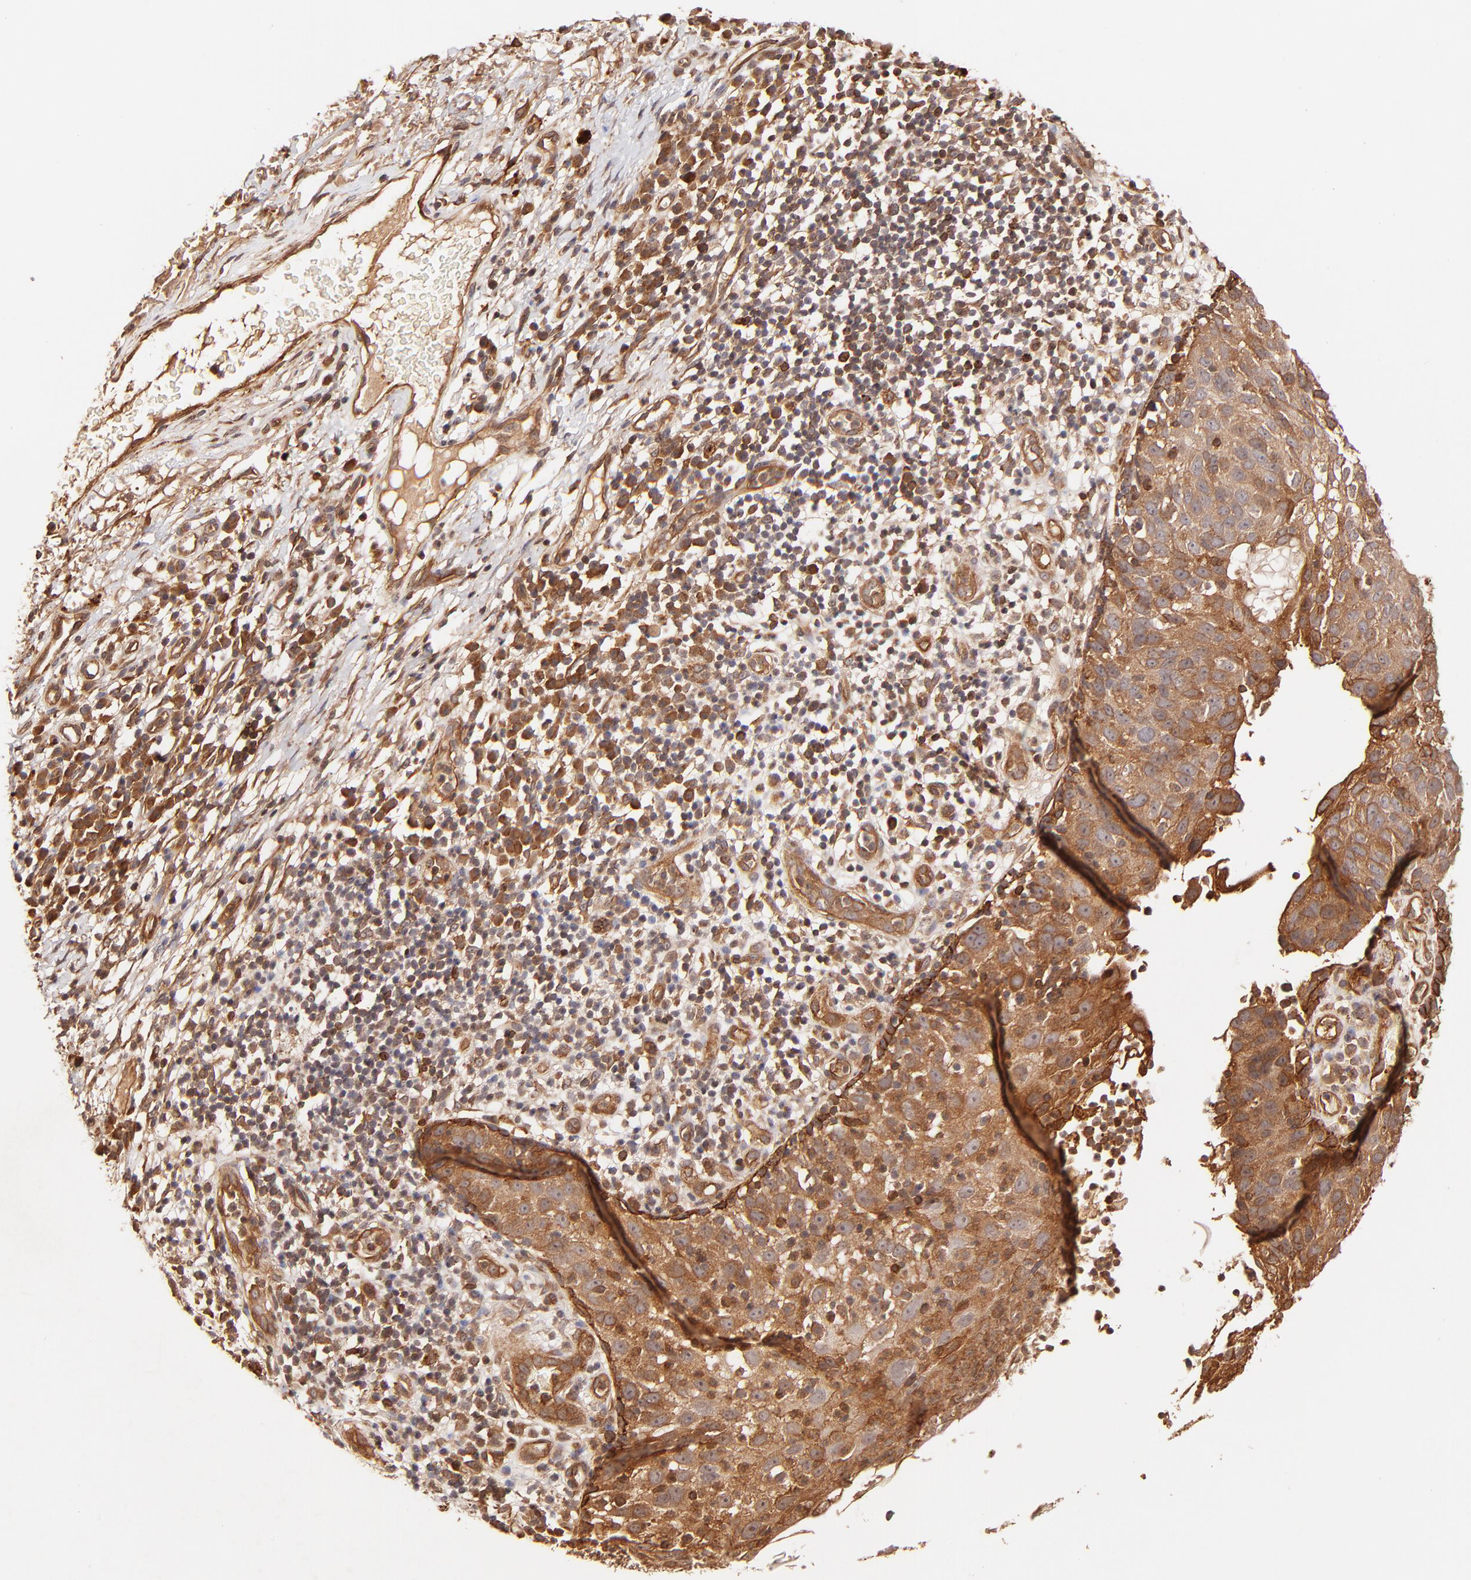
{"staining": {"intensity": "moderate", "quantity": ">75%", "location": "cytoplasmic/membranous"}, "tissue": "skin cancer", "cell_type": "Tumor cells", "image_type": "cancer", "snomed": [{"axis": "morphology", "description": "Squamous cell carcinoma, NOS"}, {"axis": "topography", "description": "Skin"}], "caption": "A brown stain highlights moderate cytoplasmic/membranous positivity of a protein in human skin squamous cell carcinoma tumor cells. (IHC, brightfield microscopy, high magnification).", "gene": "ITGB1", "patient": {"sex": "male", "age": 87}}